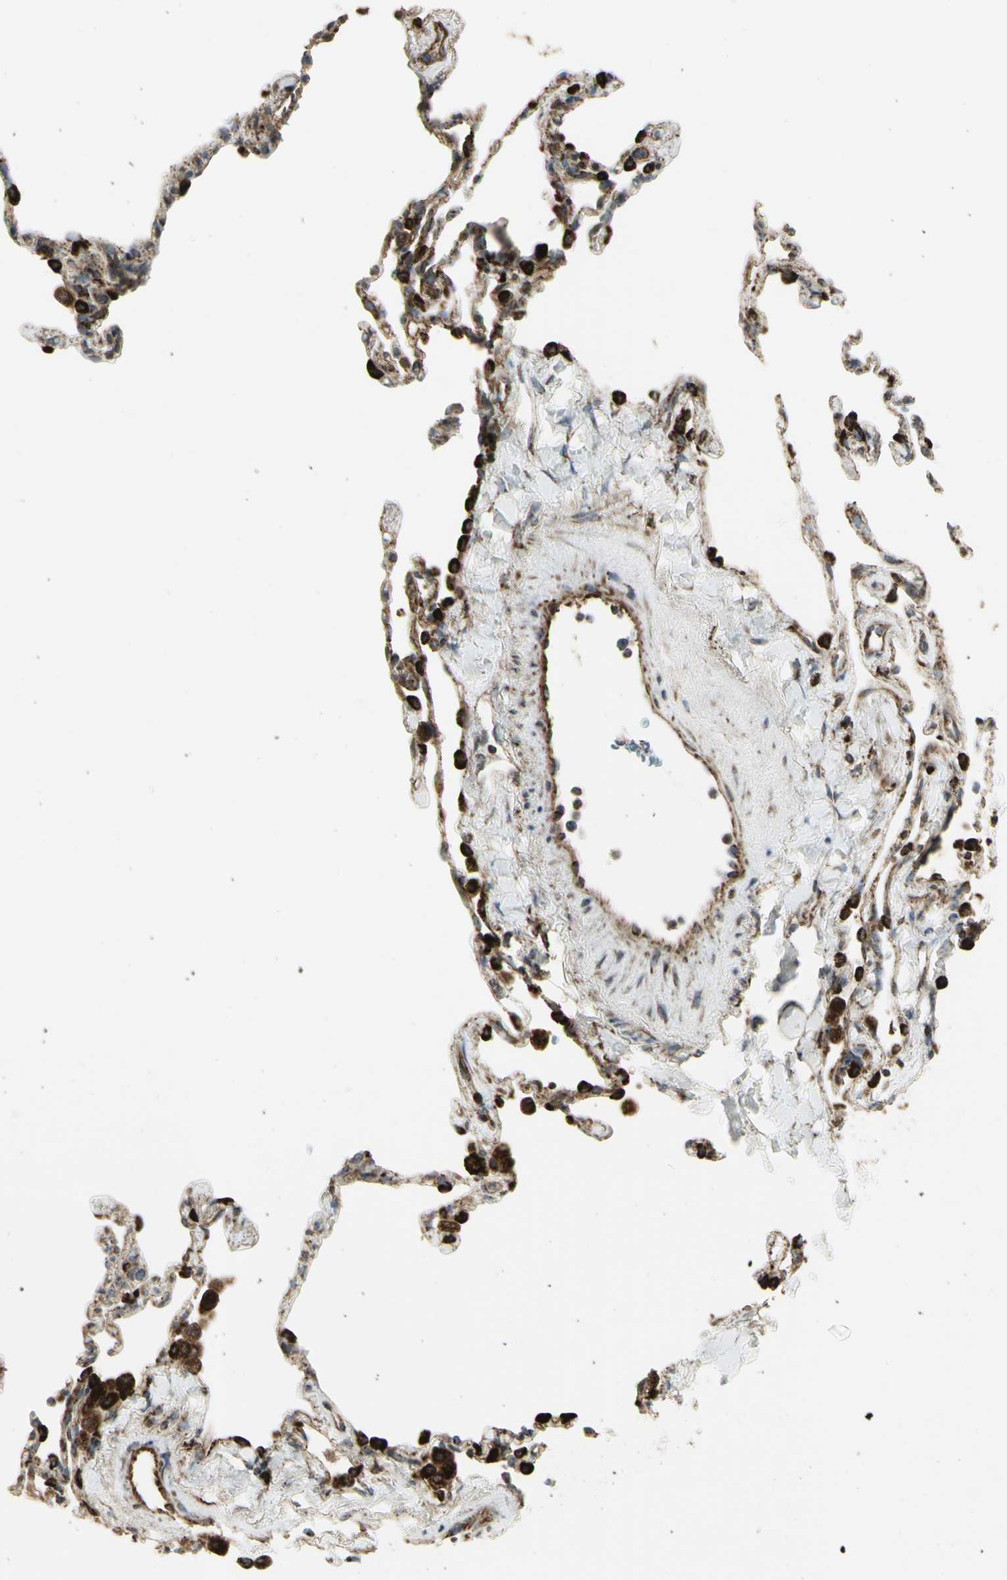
{"staining": {"intensity": "strong", "quantity": "<25%", "location": "cytoplasmic/membranous"}, "tissue": "lung", "cell_type": "Alveolar cells", "image_type": "normal", "snomed": [{"axis": "morphology", "description": "Normal tissue, NOS"}, {"axis": "topography", "description": "Lung"}], "caption": "Immunohistochemical staining of benign human lung exhibits strong cytoplasmic/membranous protein staining in about <25% of alveolar cells.", "gene": "CYB5R1", "patient": {"sex": "male", "age": 59}}